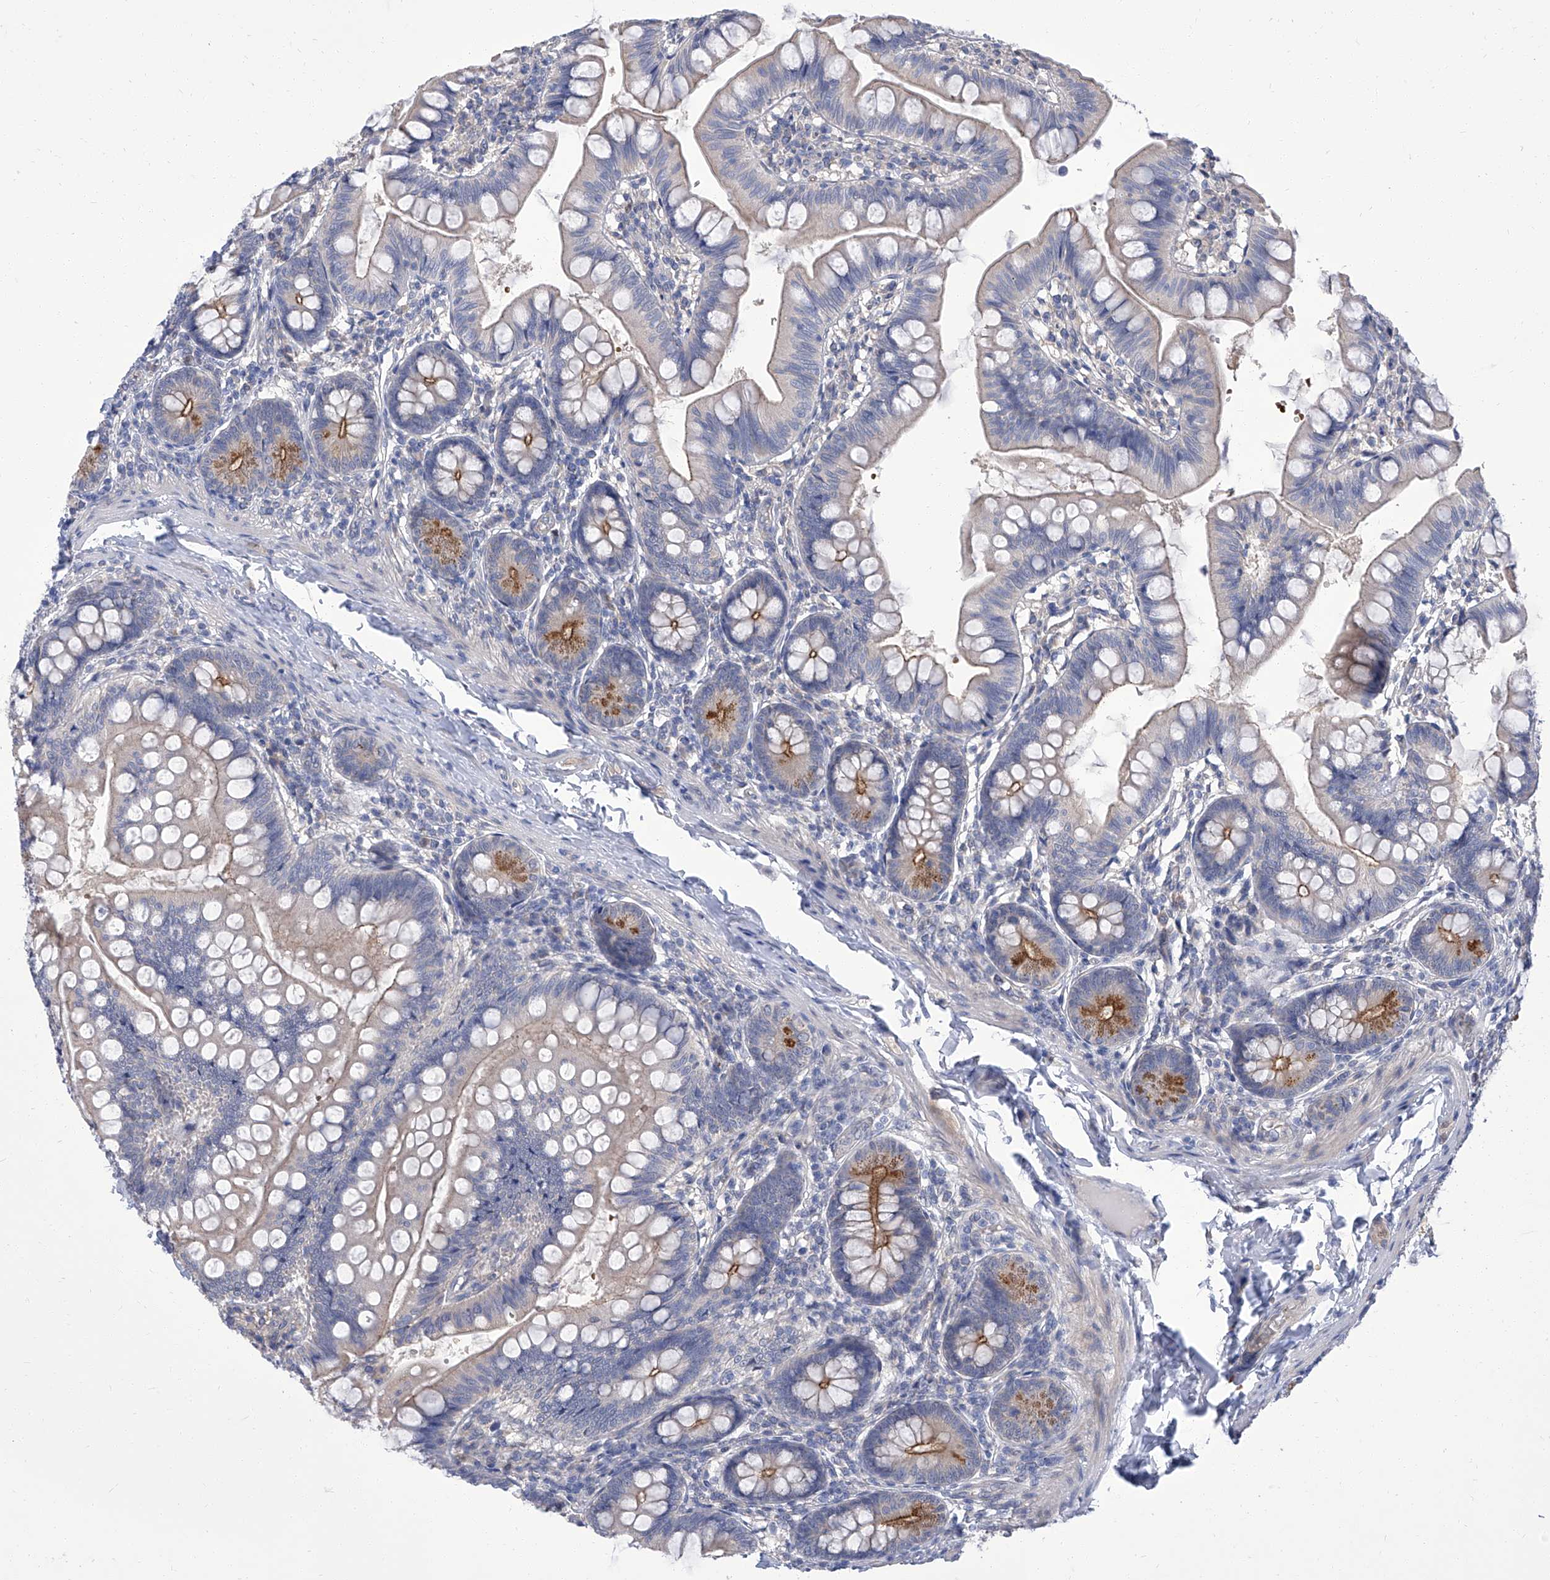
{"staining": {"intensity": "moderate", "quantity": "25%-75%", "location": "cytoplasmic/membranous"}, "tissue": "small intestine", "cell_type": "Glandular cells", "image_type": "normal", "snomed": [{"axis": "morphology", "description": "Normal tissue, NOS"}, {"axis": "topography", "description": "Small intestine"}], "caption": "High-magnification brightfield microscopy of normal small intestine stained with DAB (brown) and counterstained with hematoxylin (blue). glandular cells exhibit moderate cytoplasmic/membranous expression is identified in about25%-75% of cells.", "gene": "PARD3", "patient": {"sex": "male", "age": 7}}